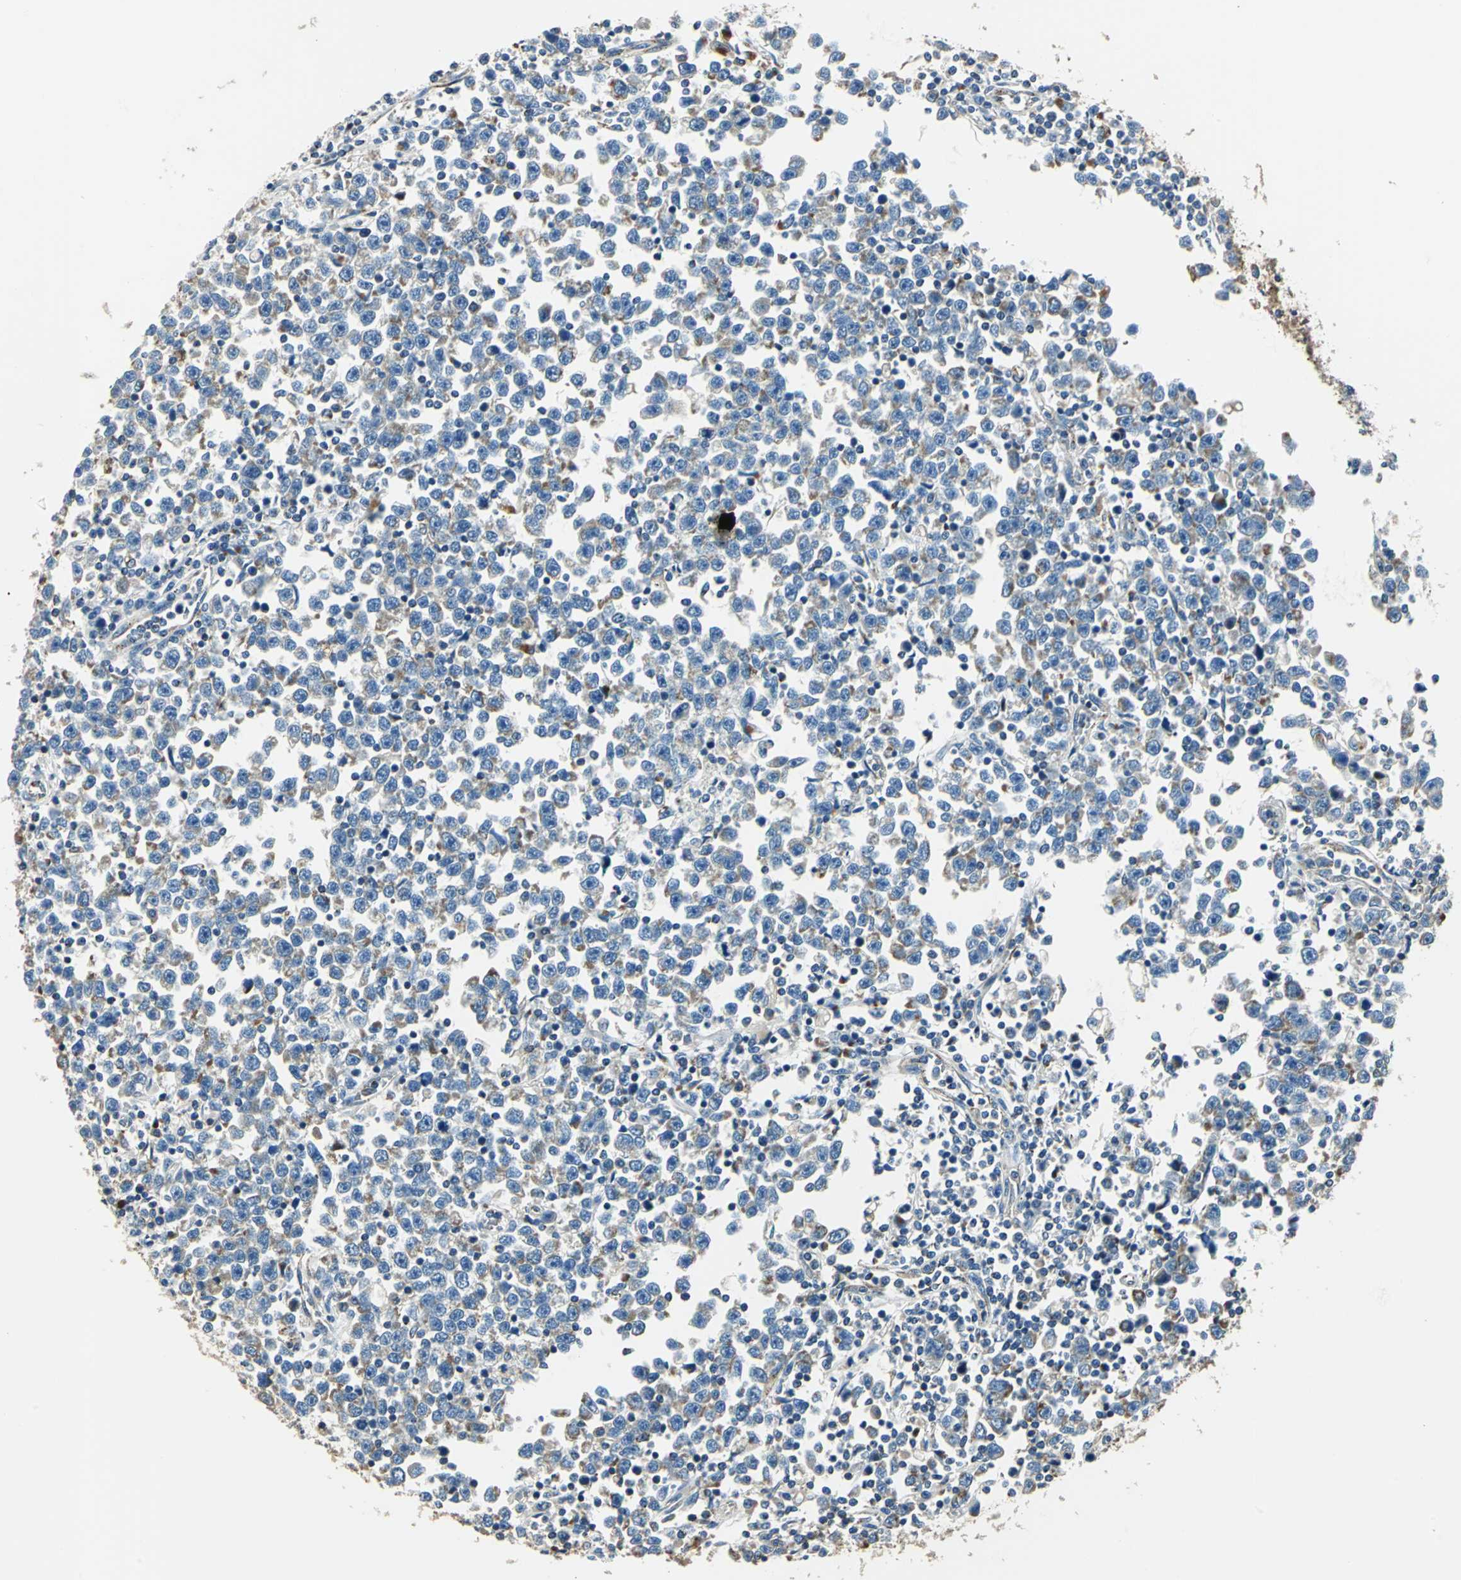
{"staining": {"intensity": "weak", "quantity": "25%-75%", "location": "cytoplasmic/membranous"}, "tissue": "testis cancer", "cell_type": "Tumor cells", "image_type": "cancer", "snomed": [{"axis": "morphology", "description": "Seminoma, NOS"}, {"axis": "topography", "description": "Testis"}], "caption": "Tumor cells demonstrate weak cytoplasmic/membranous staining in about 25%-75% of cells in seminoma (testis).", "gene": "NIT1", "patient": {"sex": "male", "age": 43}}